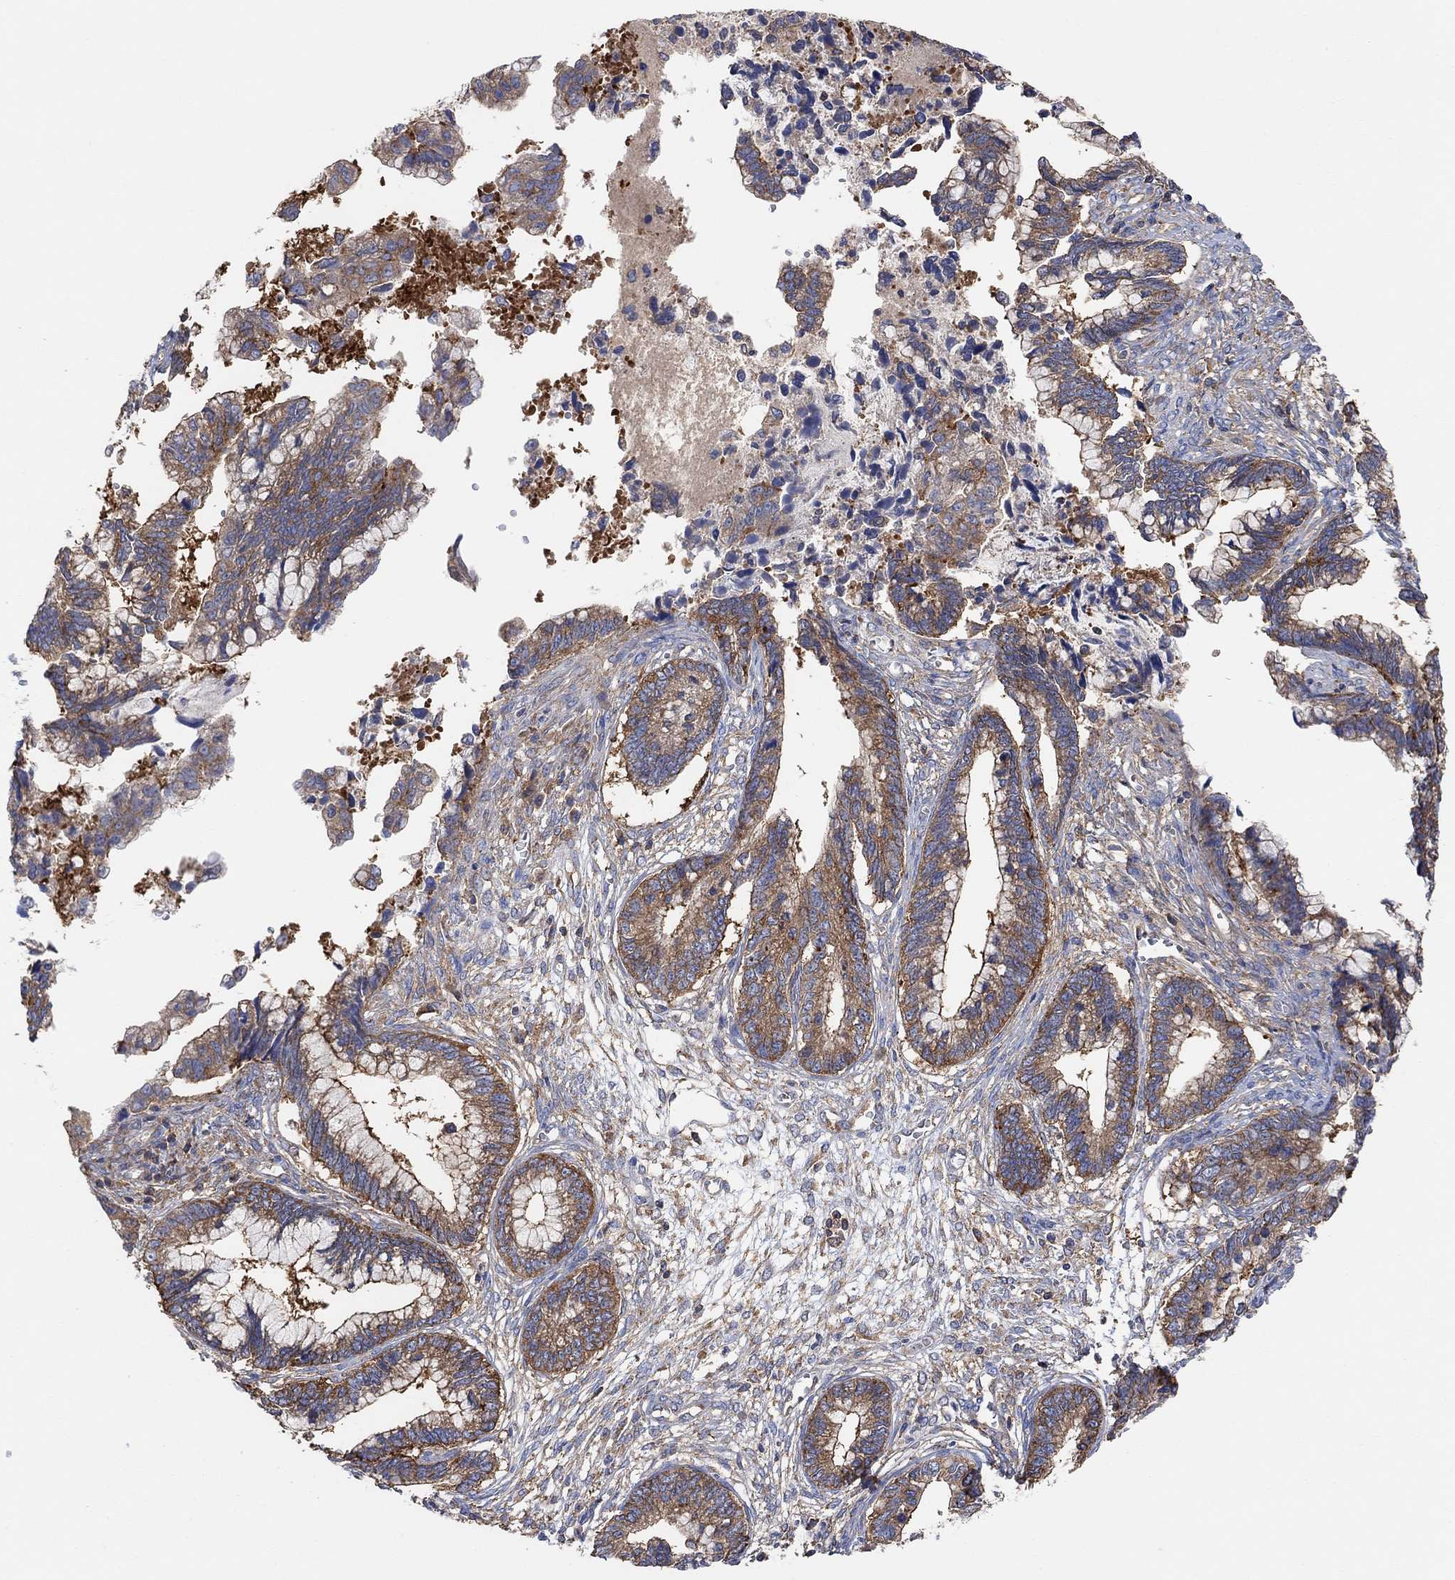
{"staining": {"intensity": "strong", "quantity": ">75%", "location": "cytoplasmic/membranous"}, "tissue": "cervical cancer", "cell_type": "Tumor cells", "image_type": "cancer", "snomed": [{"axis": "morphology", "description": "Adenocarcinoma, NOS"}, {"axis": "topography", "description": "Cervix"}], "caption": "Brown immunohistochemical staining in cervical adenocarcinoma demonstrates strong cytoplasmic/membranous expression in approximately >75% of tumor cells.", "gene": "BLOC1S3", "patient": {"sex": "female", "age": 44}}